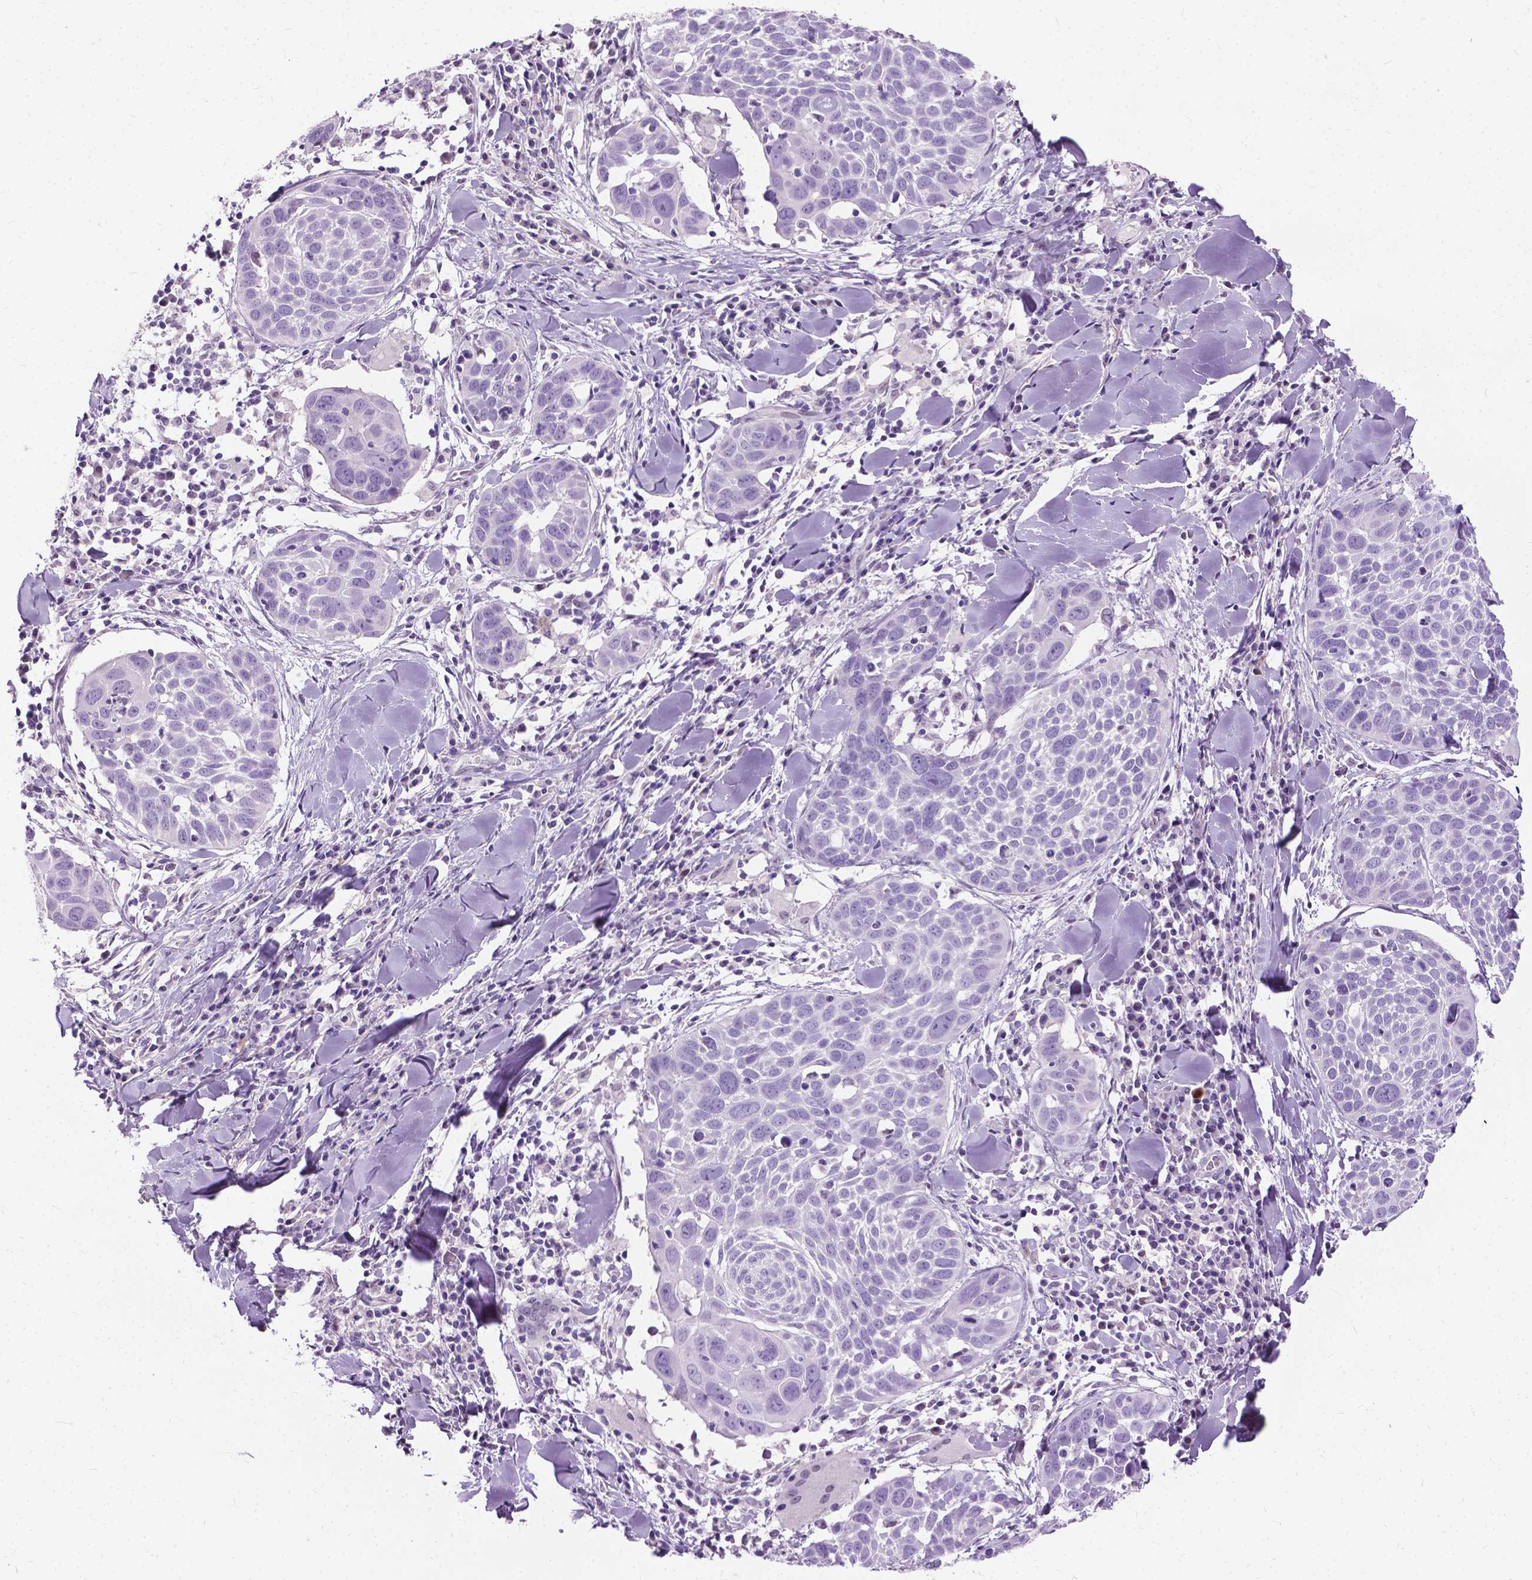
{"staining": {"intensity": "negative", "quantity": "none", "location": "none"}, "tissue": "lung cancer", "cell_type": "Tumor cells", "image_type": "cancer", "snomed": [{"axis": "morphology", "description": "Squamous cell carcinoma, NOS"}, {"axis": "topography", "description": "Lung"}], "caption": "The image displays no significant positivity in tumor cells of lung cancer.", "gene": "PROB1", "patient": {"sex": "male", "age": 57}}